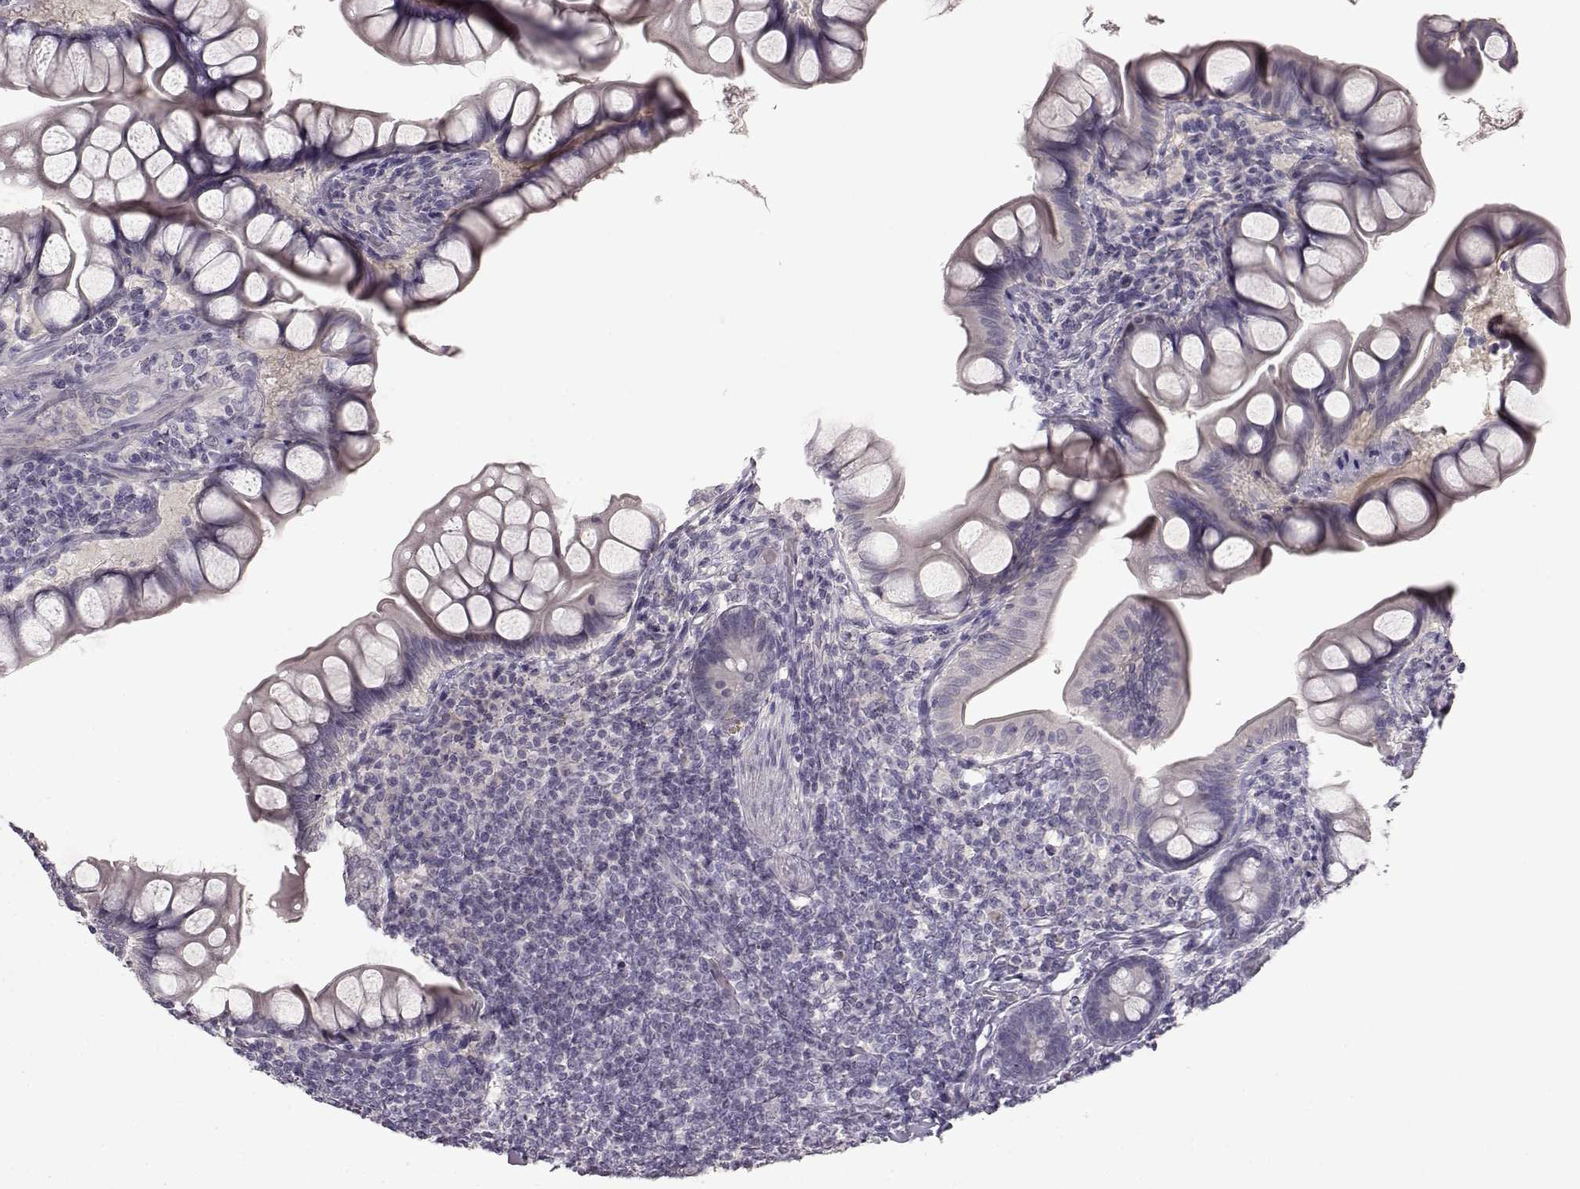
{"staining": {"intensity": "negative", "quantity": "none", "location": "none"}, "tissue": "small intestine", "cell_type": "Glandular cells", "image_type": "normal", "snomed": [{"axis": "morphology", "description": "Normal tissue, NOS"}, {"axis": "topography", "description": "Small intestine"}], "caption": "The IHC histopathology image has no significant expression in glandular cells of small intestine. The staining was performed using DAB (3,3'-diaminobenzidine) to visualize the protein expression in brown, while the nuclei were stained in blue with hematoxylin (Magnification: 20x).", "gene": "SPAG17", "patient": {"sex": "male", "age": 70}}